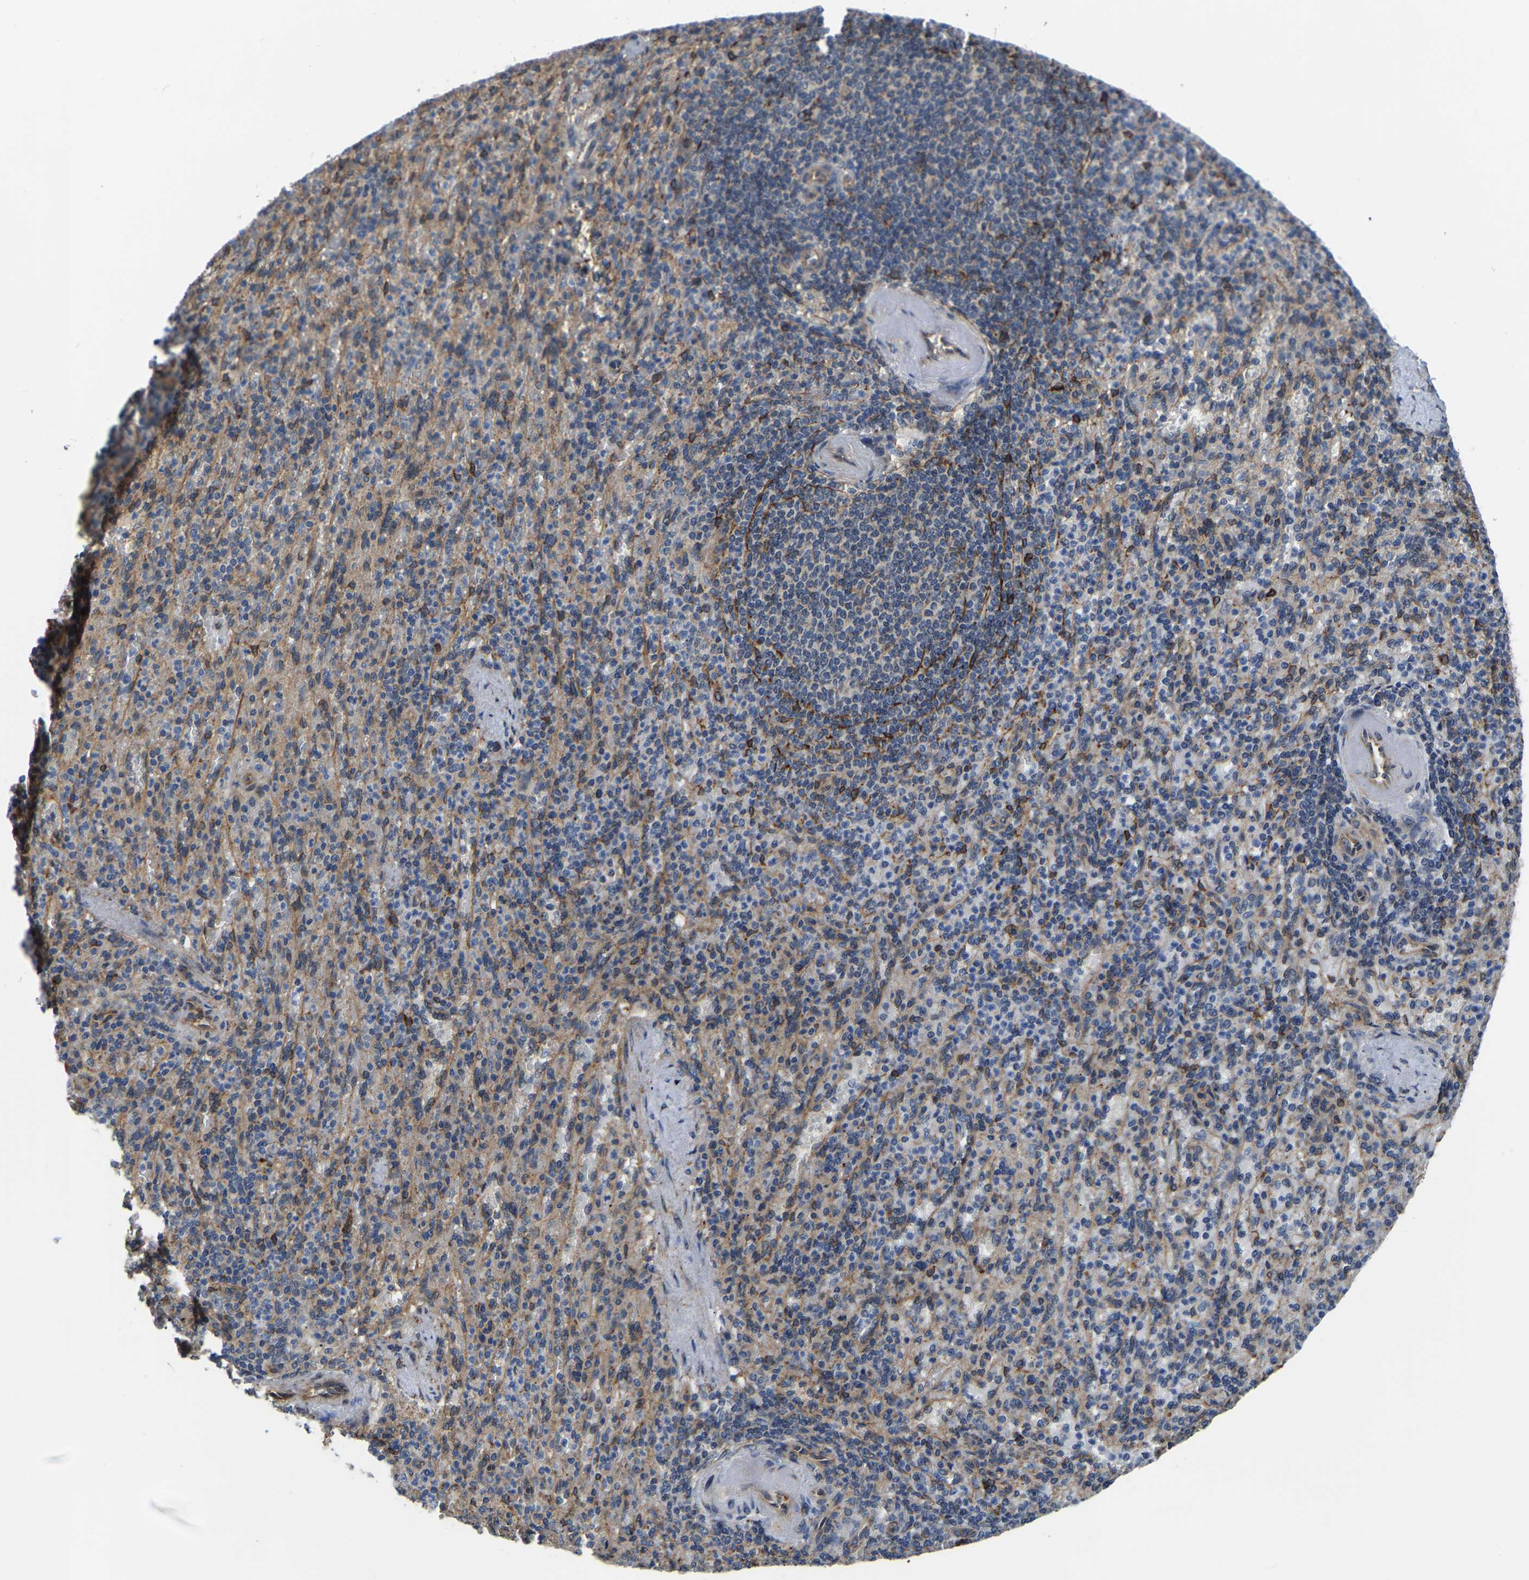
{"staining": {"intensity": "moderate", "quantity": "<25%", "location": "cytoplasmic/membranous"}, "tissue": "spleen", "cell_type": "Cells in red pulp", "image_type": "normal", "snomed": [{"axis": "morphology", "description": "Normal tissue, NOS"}, {"axis": "topography", "description": "Spleen"}], "caption": "Protein expression analysis of unremarkable human spleen reveals moderate cytoplasmic/membranous staining in about <25% of cells in red pulp. (DAB IHC, brown staining for protein, blue staining for nuclei).", "gene": "ARL6IP5", "patient": {"sex": "female", "age": 74}}